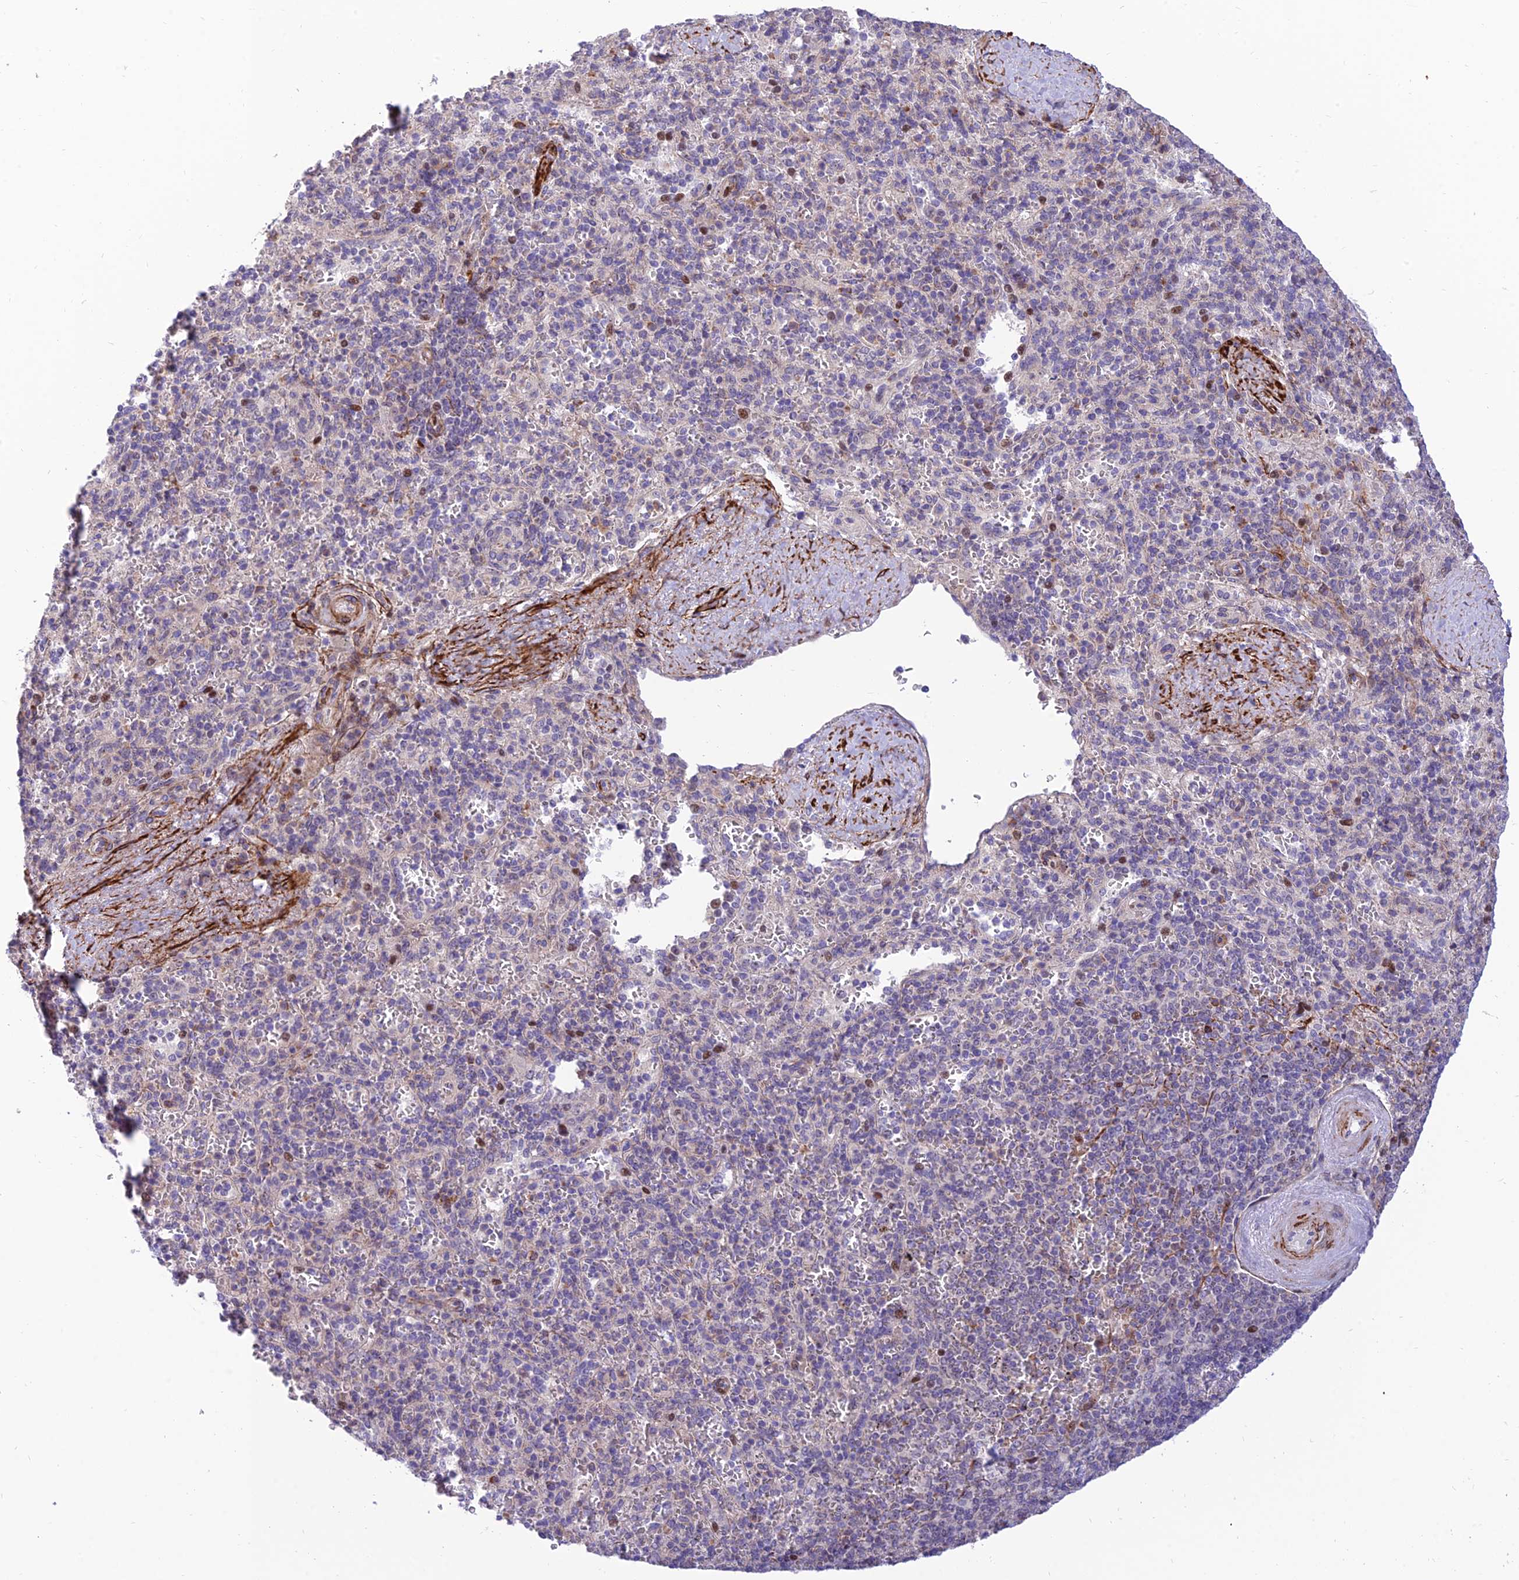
{"staining": {"intensity": "strong", "quantity": "<25%", "location": "cytoplasmic/membranous,nuclear"}, "tissue": "spleen", "cell_type": "Cells in red pulp", "image_type": "normal", "snomed": [{"axis": "morphology", "description": "Normal tissue, NOS"}, {"axis": "topography", "description": "Spleen"}], "caption": "IHC of unremarkable spleen shows medium levels of strong cytoplasmic/membranous,nuclear staining in about <25% of cells in red pulp. (Brightfield microscopy of DAB IHC at high magnification).", "gene": "KBTBD7", "patient": {"sex": "male", "age": 82}}